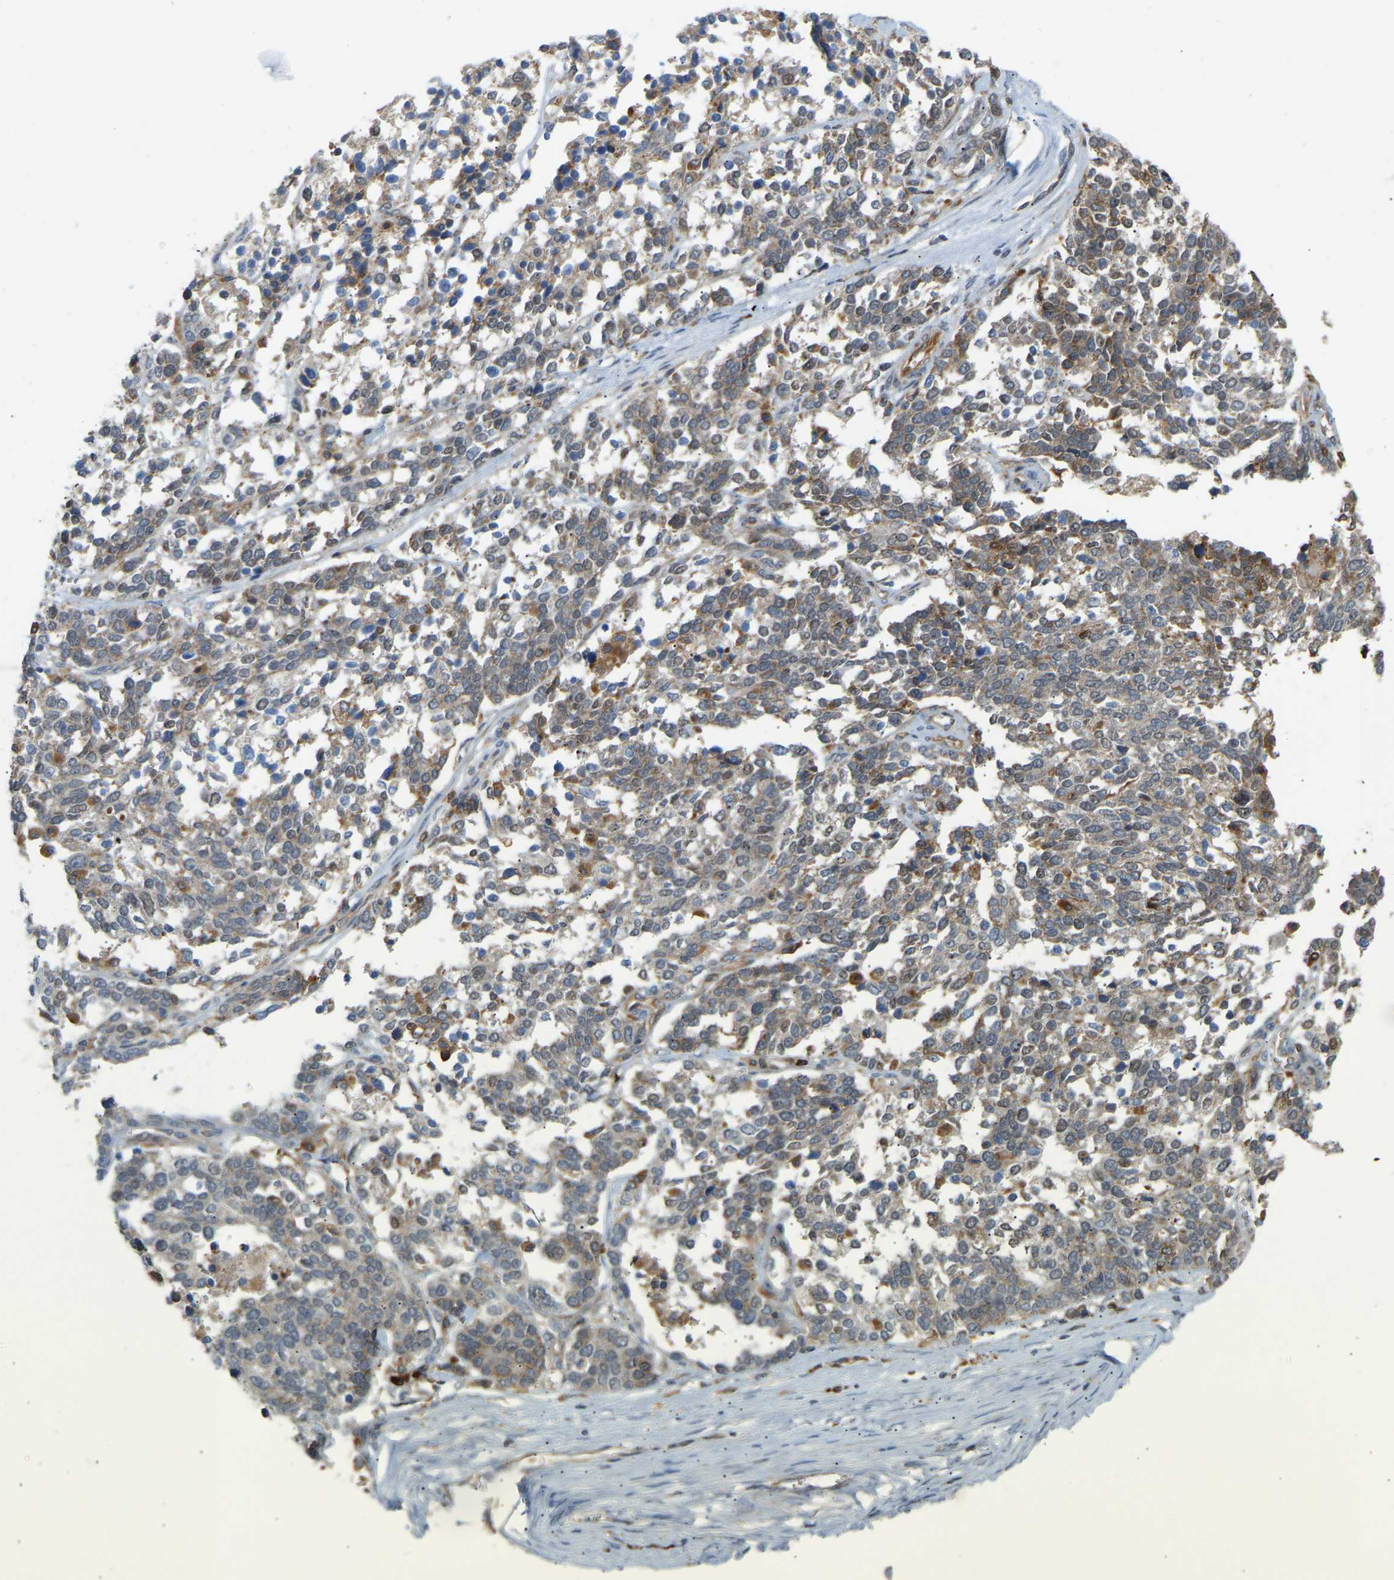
{"staining": {"intensity": "weak", "quantity": "25%-75%", "location": "cytoplasmic/membranous"}, "tissue": "ovarian cancer", "cell_type": "Tumor cells", "image_type": "cancer", "snomed": [{"axis": "morphology", "description": "Cystadenocarcinoma, serous, NOS"}, {"axis": "topography", "description": "Ovary"}], "caption": "Immunohistochemical staining of human ovarian cancer (serous cystadenocarcinoma) demonstrates low levels of weak cytoplasmic/membranous positivity in about 25%-75% of tumor cells.", "gene": "PLCG2", "patient": {"sex": "female", "age": 44}}